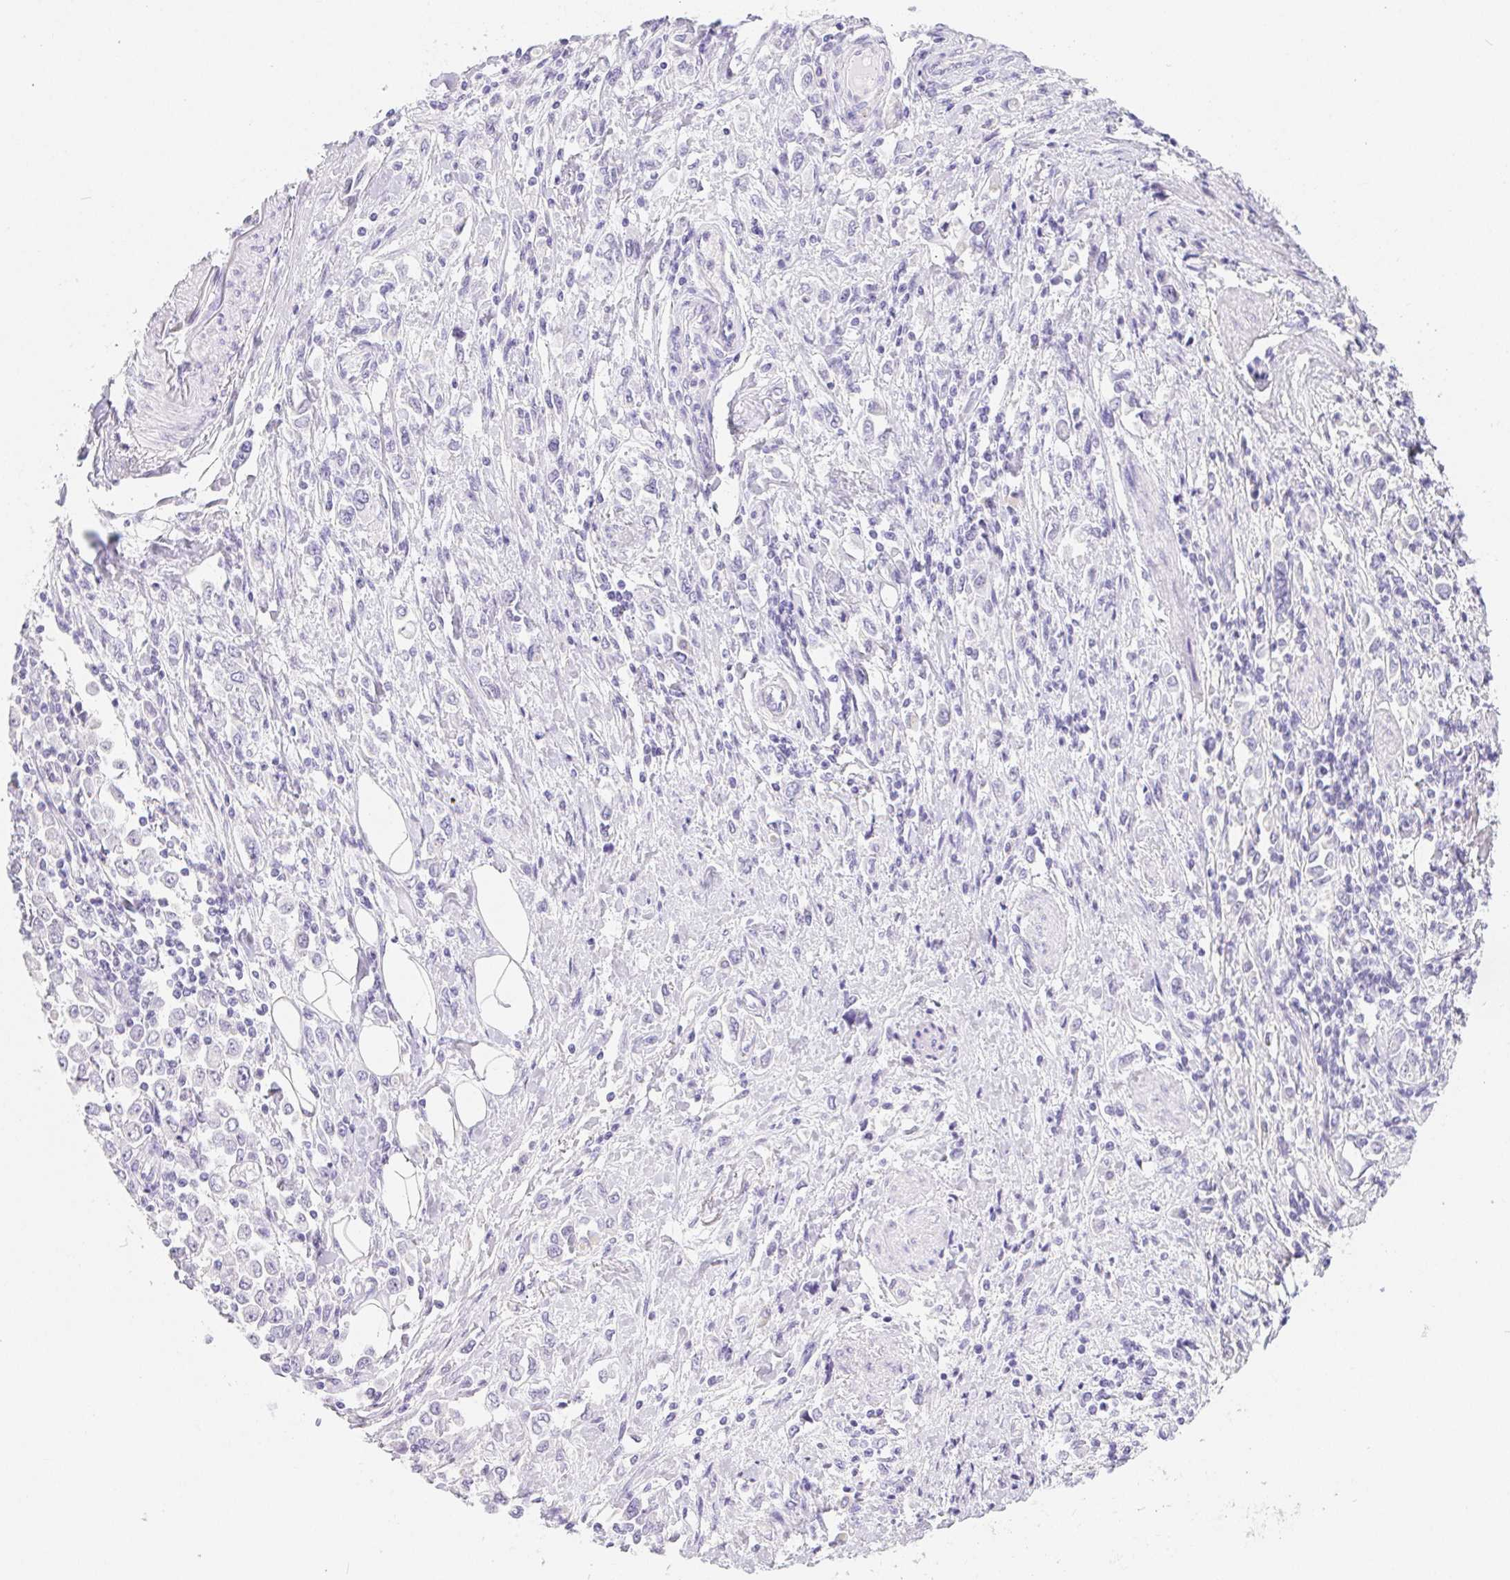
{"staining": {"intensity": "negative", "quantity": "none", "location": "none"}, "tissue": "stomach cancer", "cell_type": "Tumor cells", "image_type": "cancer", "snomed": [{"axis": "morphology", "description": "Adenocarcinoma, NOS"}, {"axis": "topography", "description": "Stomach, upper"}], "caption": "The micrograph reveals no significant staining in tumor cells of stomach cancer. (IHC, brightfield microscopy, high magnification).", "gene": "PNLIP", "patient": {"sex": "male", "age": 70}}